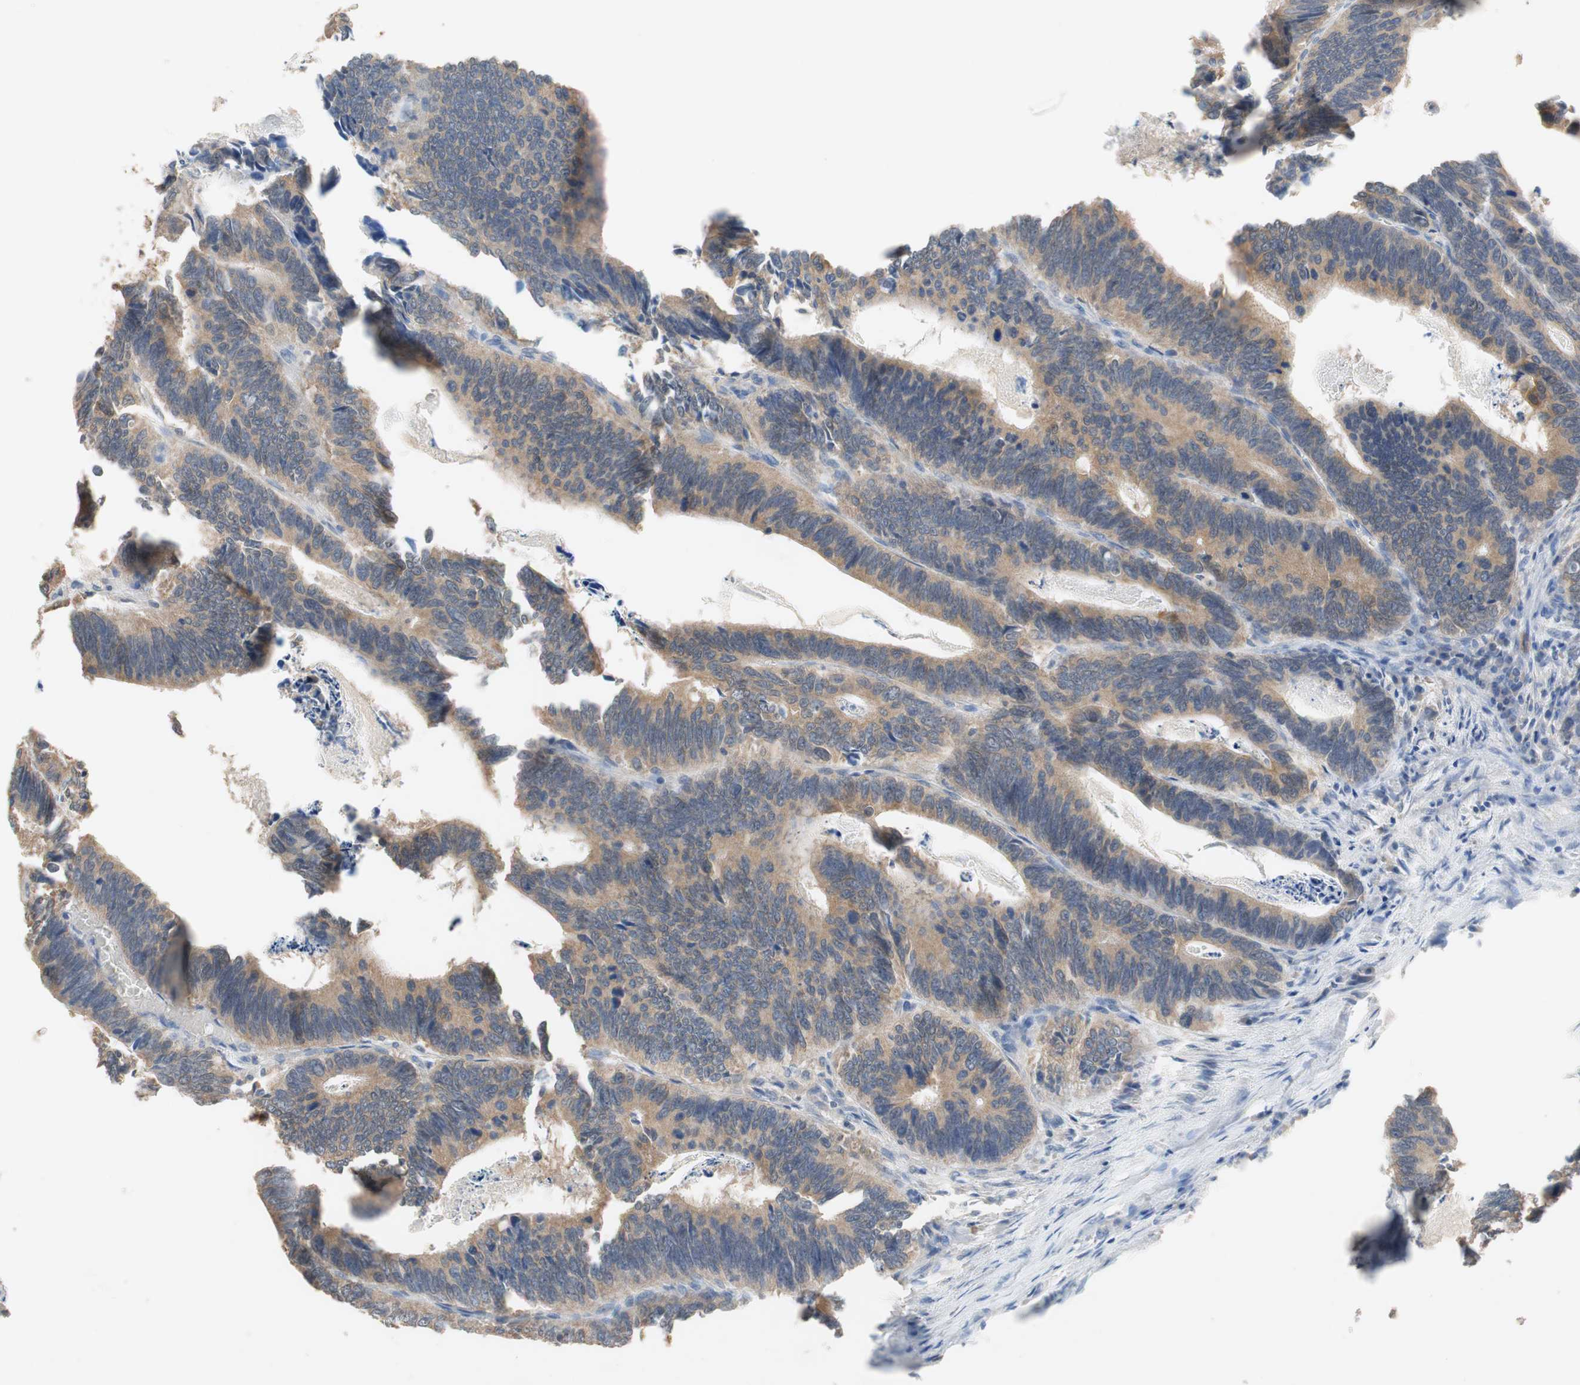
{"staining": {"intensity": "moderate", "quantity": ">75%", "location": "cytoplasmic/membranous"}, "tissue": "colorectal cancer", "cell_type": "Tumor cells", "image_type": "cancer", "snomed": [{"axis": "morphology", "description": "Adenocarcinoma, NOS"}, {"axis": "topography", "description": "Colon"}], "caption": "A medium amount of moderate cytoplasmic/membranous positivity is appreciated in about >75% of tumor cells in colorectal adenocarcinoma tissue.", "gene": "ADAP1", "patient": {"sex": "male", "age": 72}}